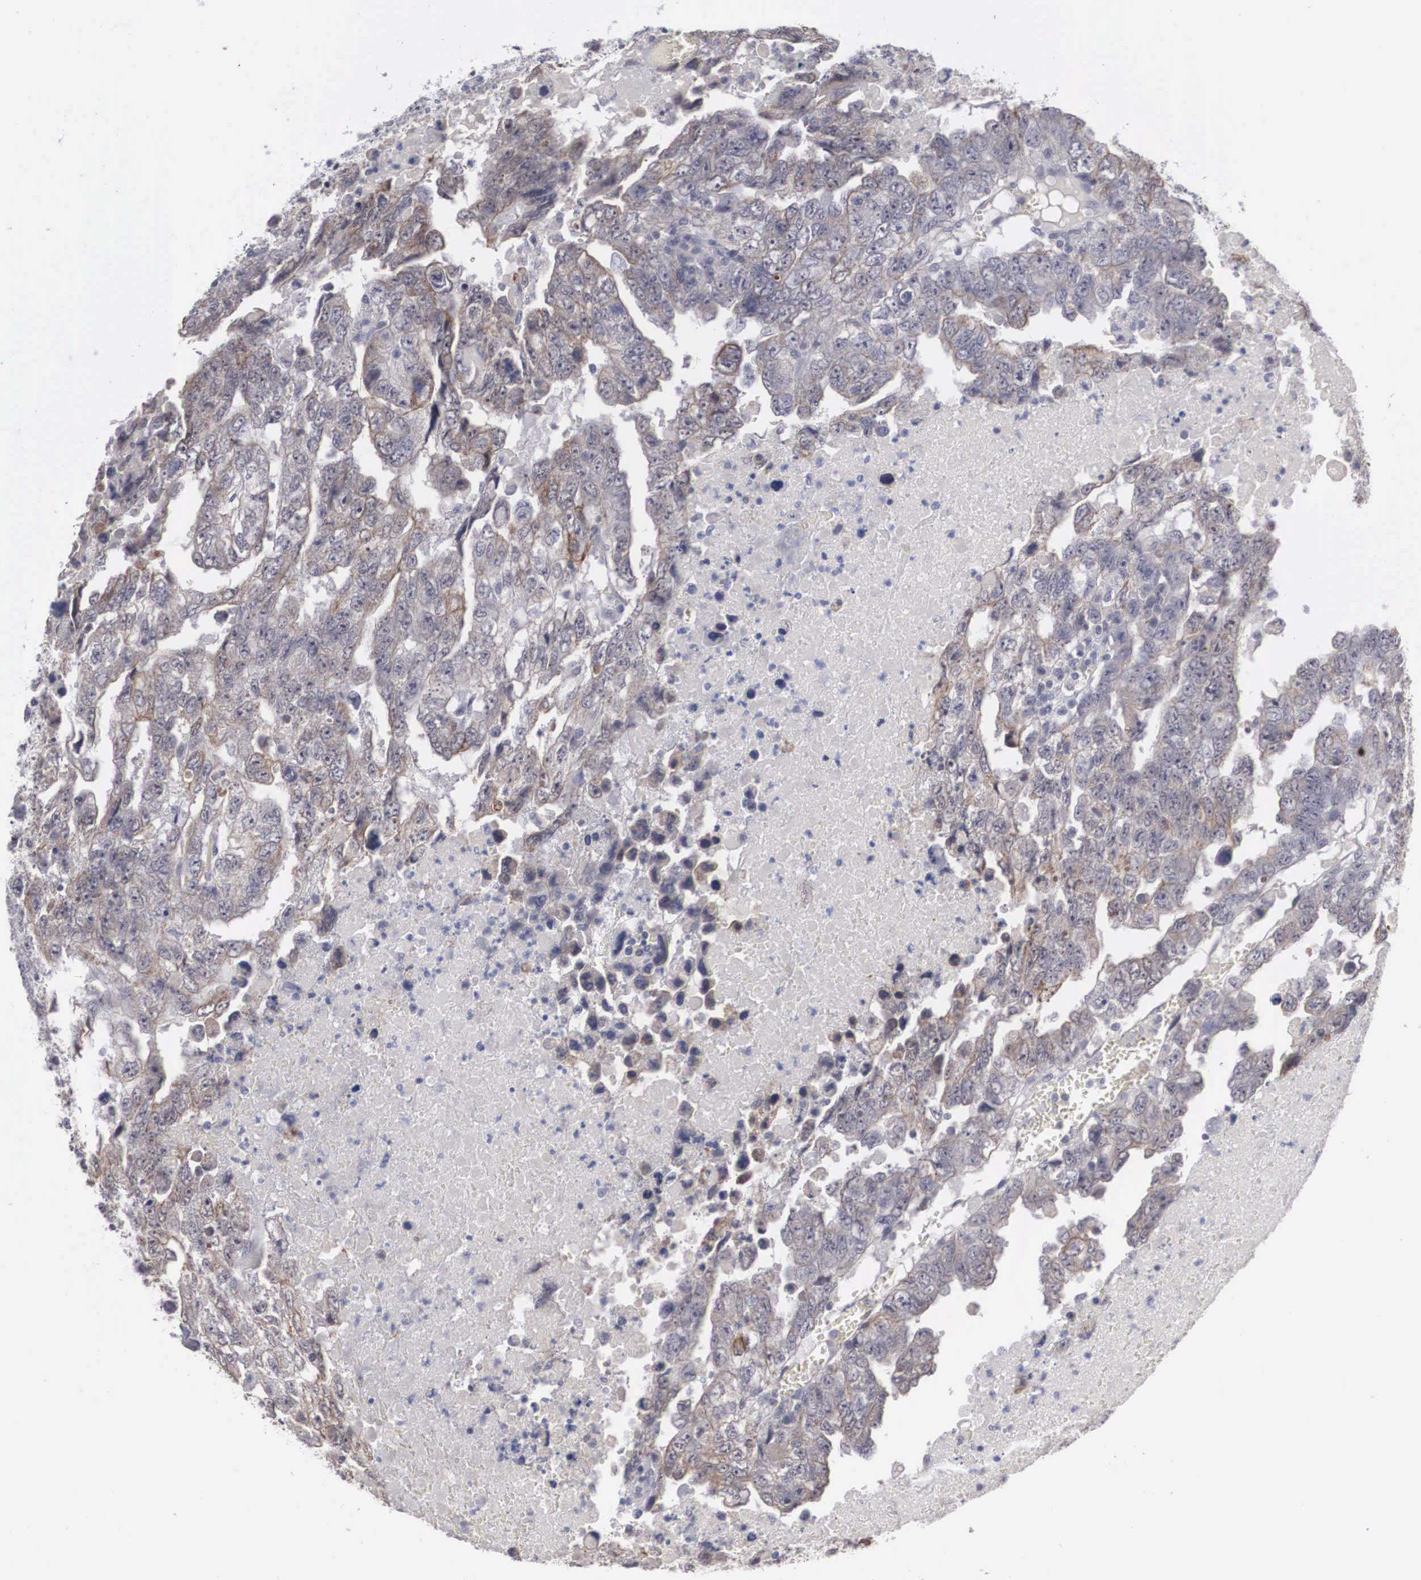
{"staining": {"intensity": "weak", "quantity": "<25%", "location": "cytoplasmic/membranous"}, "tissue": "testis cancer", "cell_type": "Tumor cells", "image_type": "cancer", "snomed": [{"axis": "morphology", "description": "Carcinoma, Embryonal, NOS"}, {"axis": "topography", "description": "Testis"}], "caption": "Tumor cells are negative for brown protein staining in testis cancer (embryonal carcinoma).", "gene": "WDR89", "patient": {"sex": "male", "age": 36}}